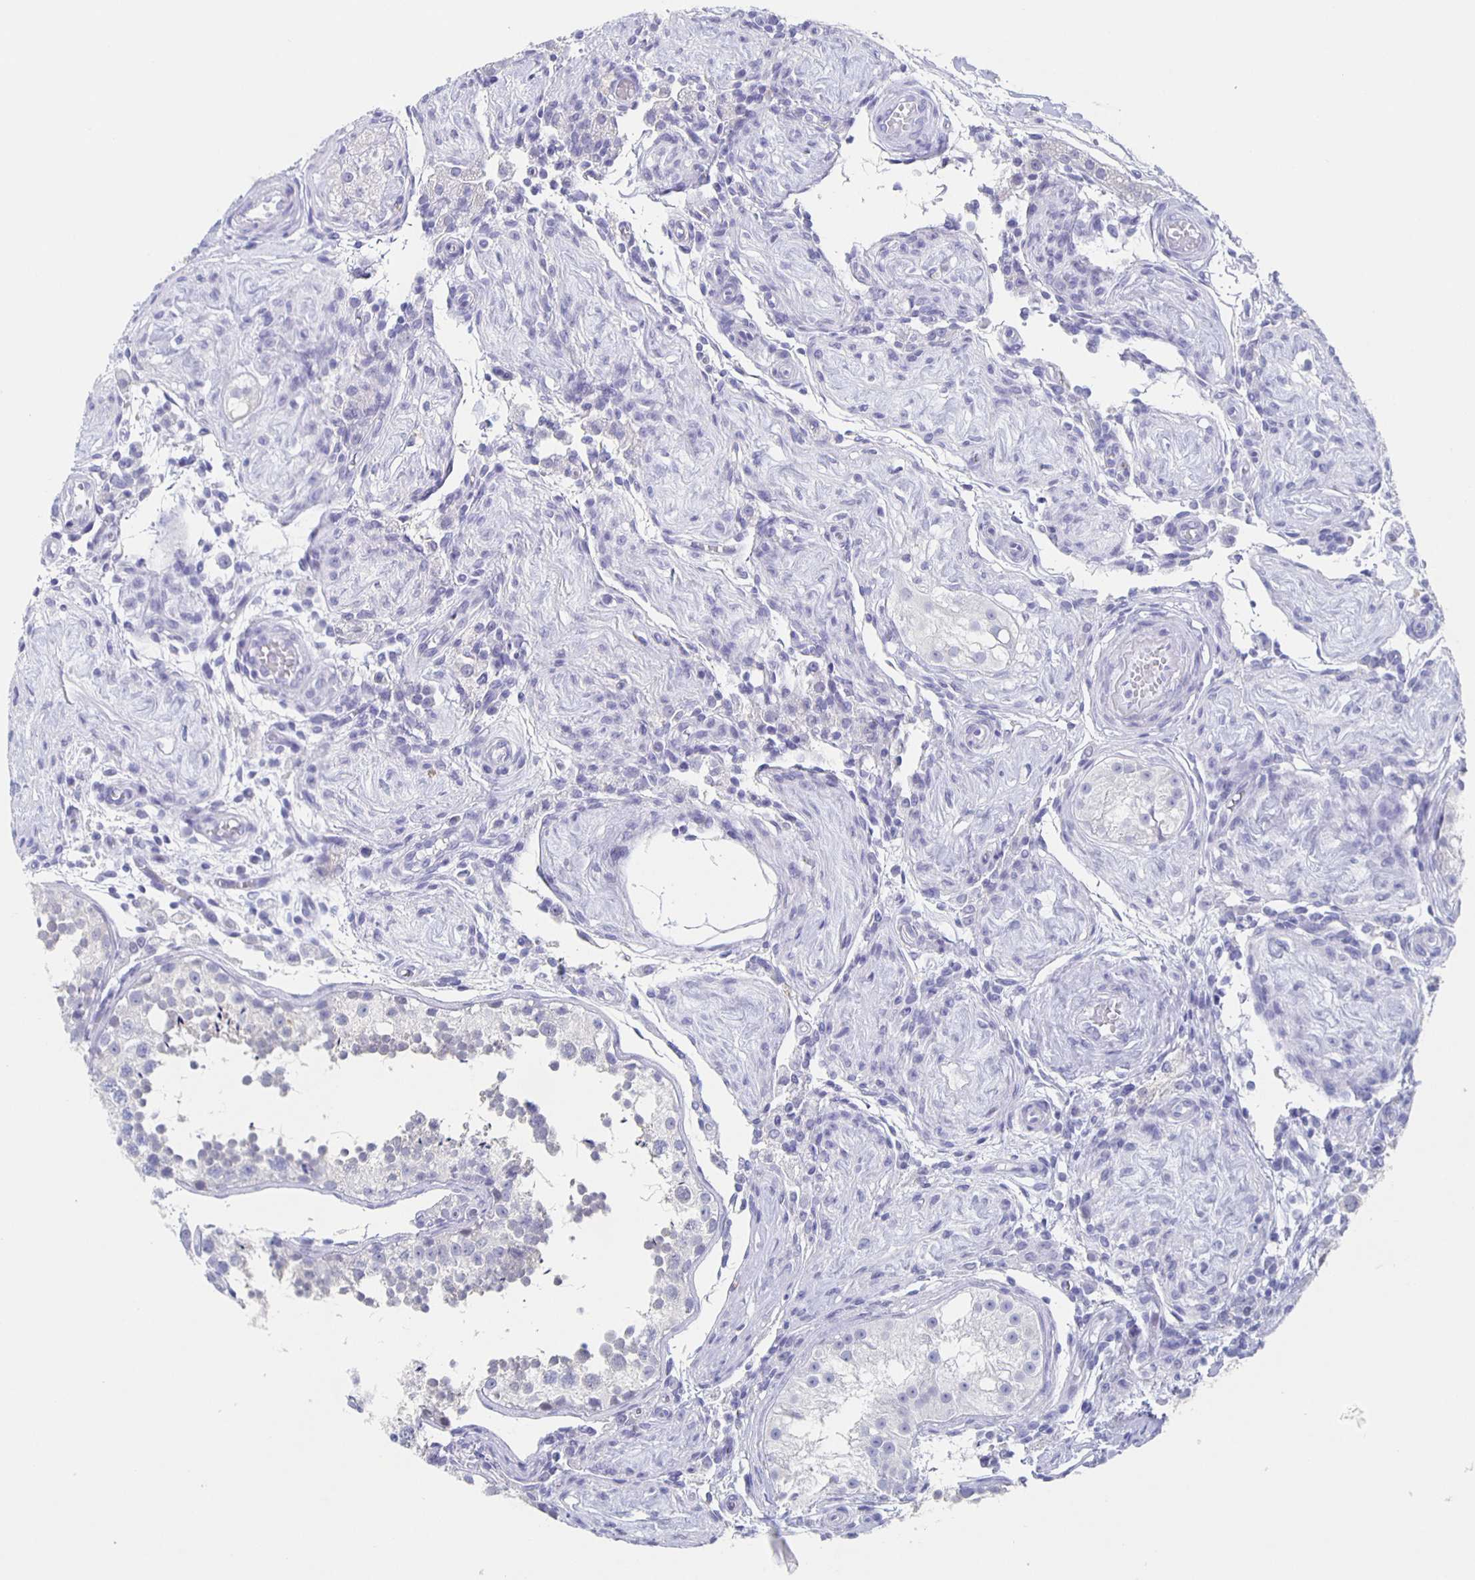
{"staining": {"intensity": "negative", "quantity": "none", "location": "none"}, "tissue": "testis", "cell_type": "Cells in seminiferous ducts", "image_type": "normal", "snomed": [{"axis": "morphology", "description": "Normal tissue, NOS"}, {"axis": "morphology", "description": "Seminoma, NOS"}, {"axis": "topography", "description": "Testis"}], "caption": "Immunohistochemistry (IHC) image of benign human testis stained for a protein (brown), which demonstrates no staining in cells in seminiferous ducts. (DAB IHC, high magnification).", "gene": "SLC34A2", "patient": {"sex": "male", "age": 29}}